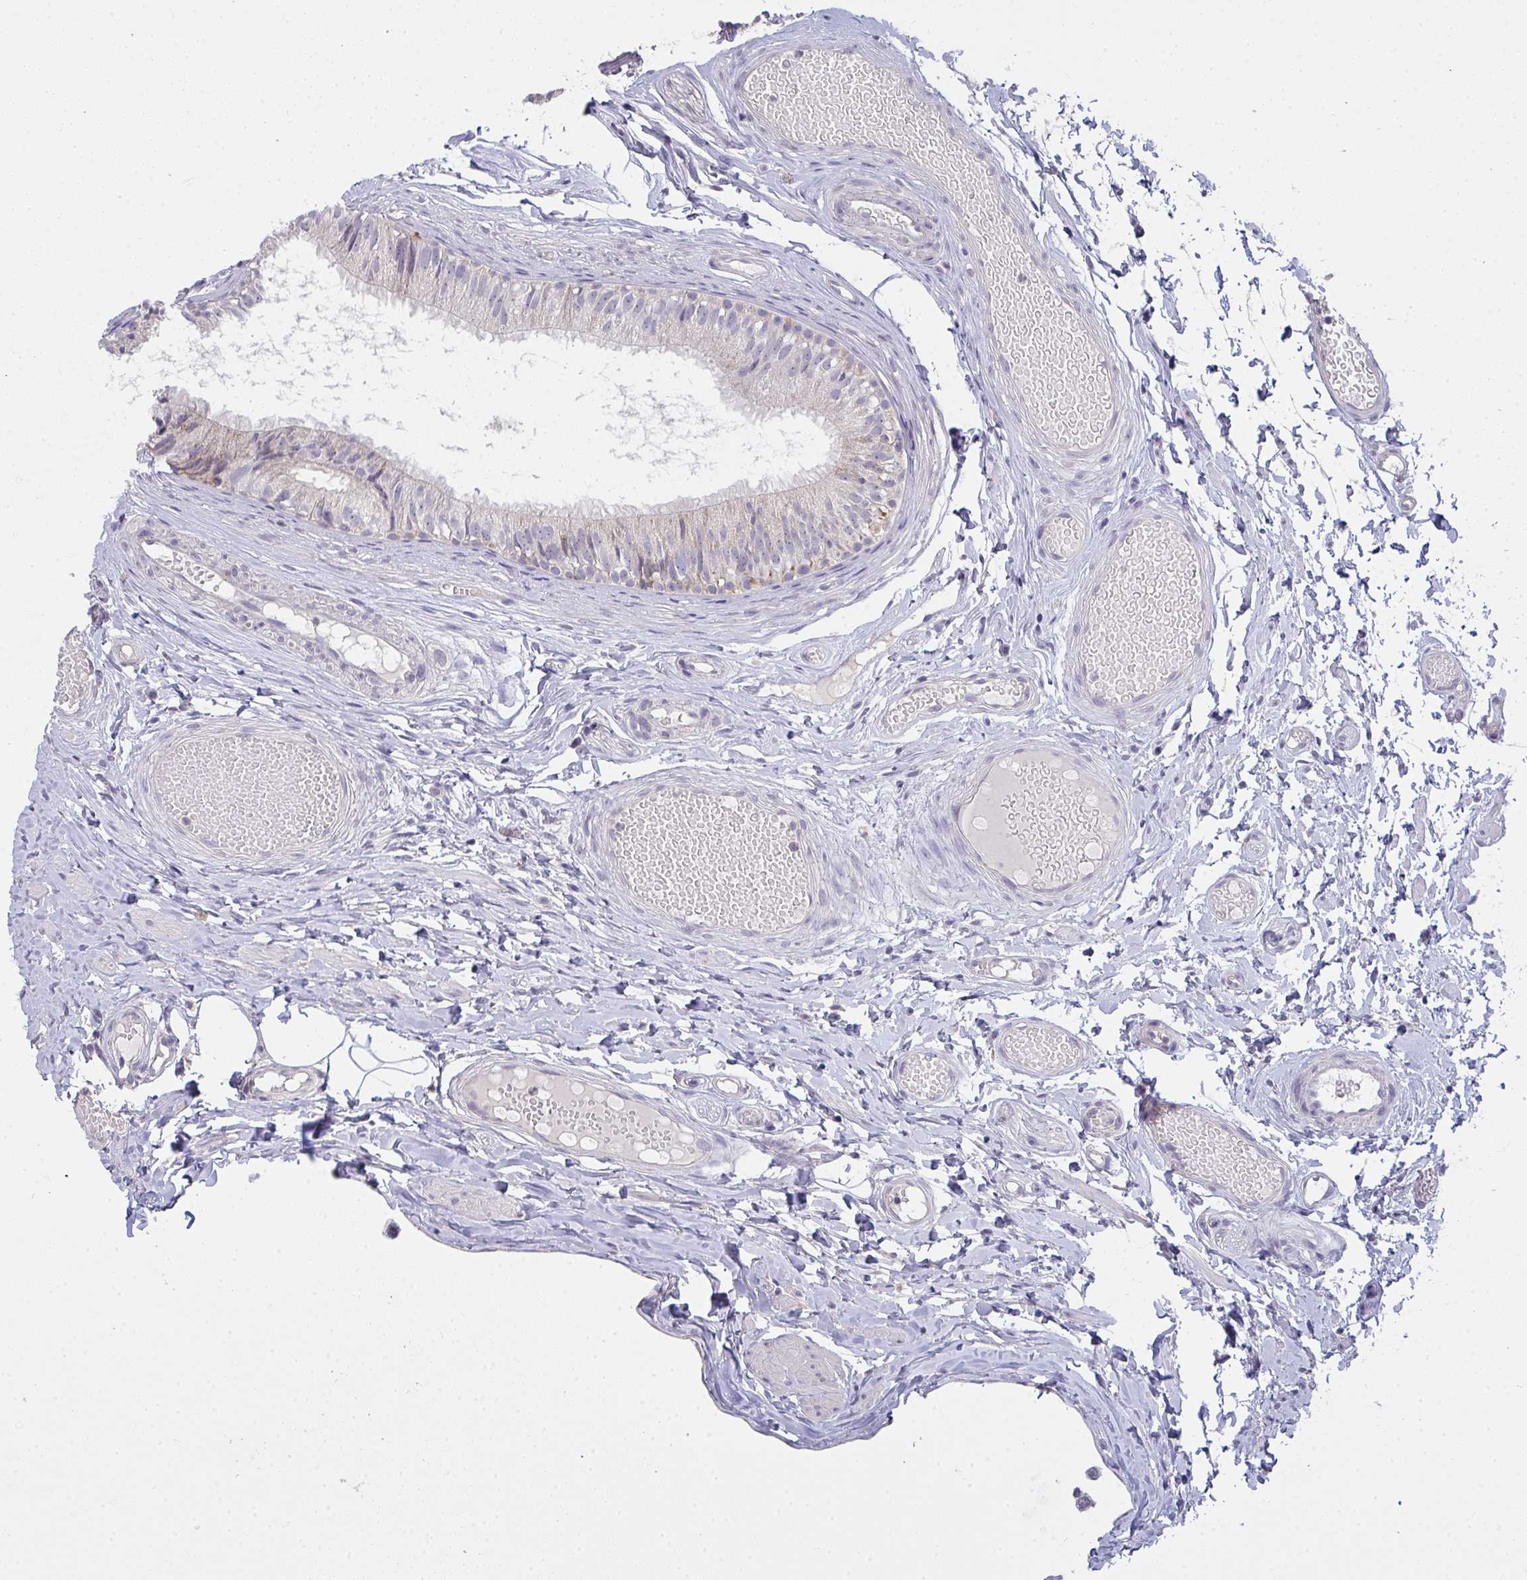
{"staining": {"intensity": "strong", "quantity": "<25%", "location": "cytoplasmic/membranous"}, "tissue": "epididymis", "cell_type": "Glandular cells", "image_type": "normal", "snomed": [{"axis": "morphology", "description": "Normal tissue, NOS"}, {"axis": "morphology", "description": "Seminoma, NOS"}, {"axis": "topography", "description": "Testis"}, {"axis": "topography", "description": "Epididymis"}], "caption": "A high-resolution photomicrograph shows immunohistochemistry (IHC) staining of normal epididymis, which displays strong cytoplasmic/membranous expression in approximately <25% of glandular cells. The staining was performed using DAB, with brown indicating positive protein expression. Nuclei are stained blue with hematoxylin.", "gene": "TMEM219", "patient": {"sex": "male", "age": 34}}